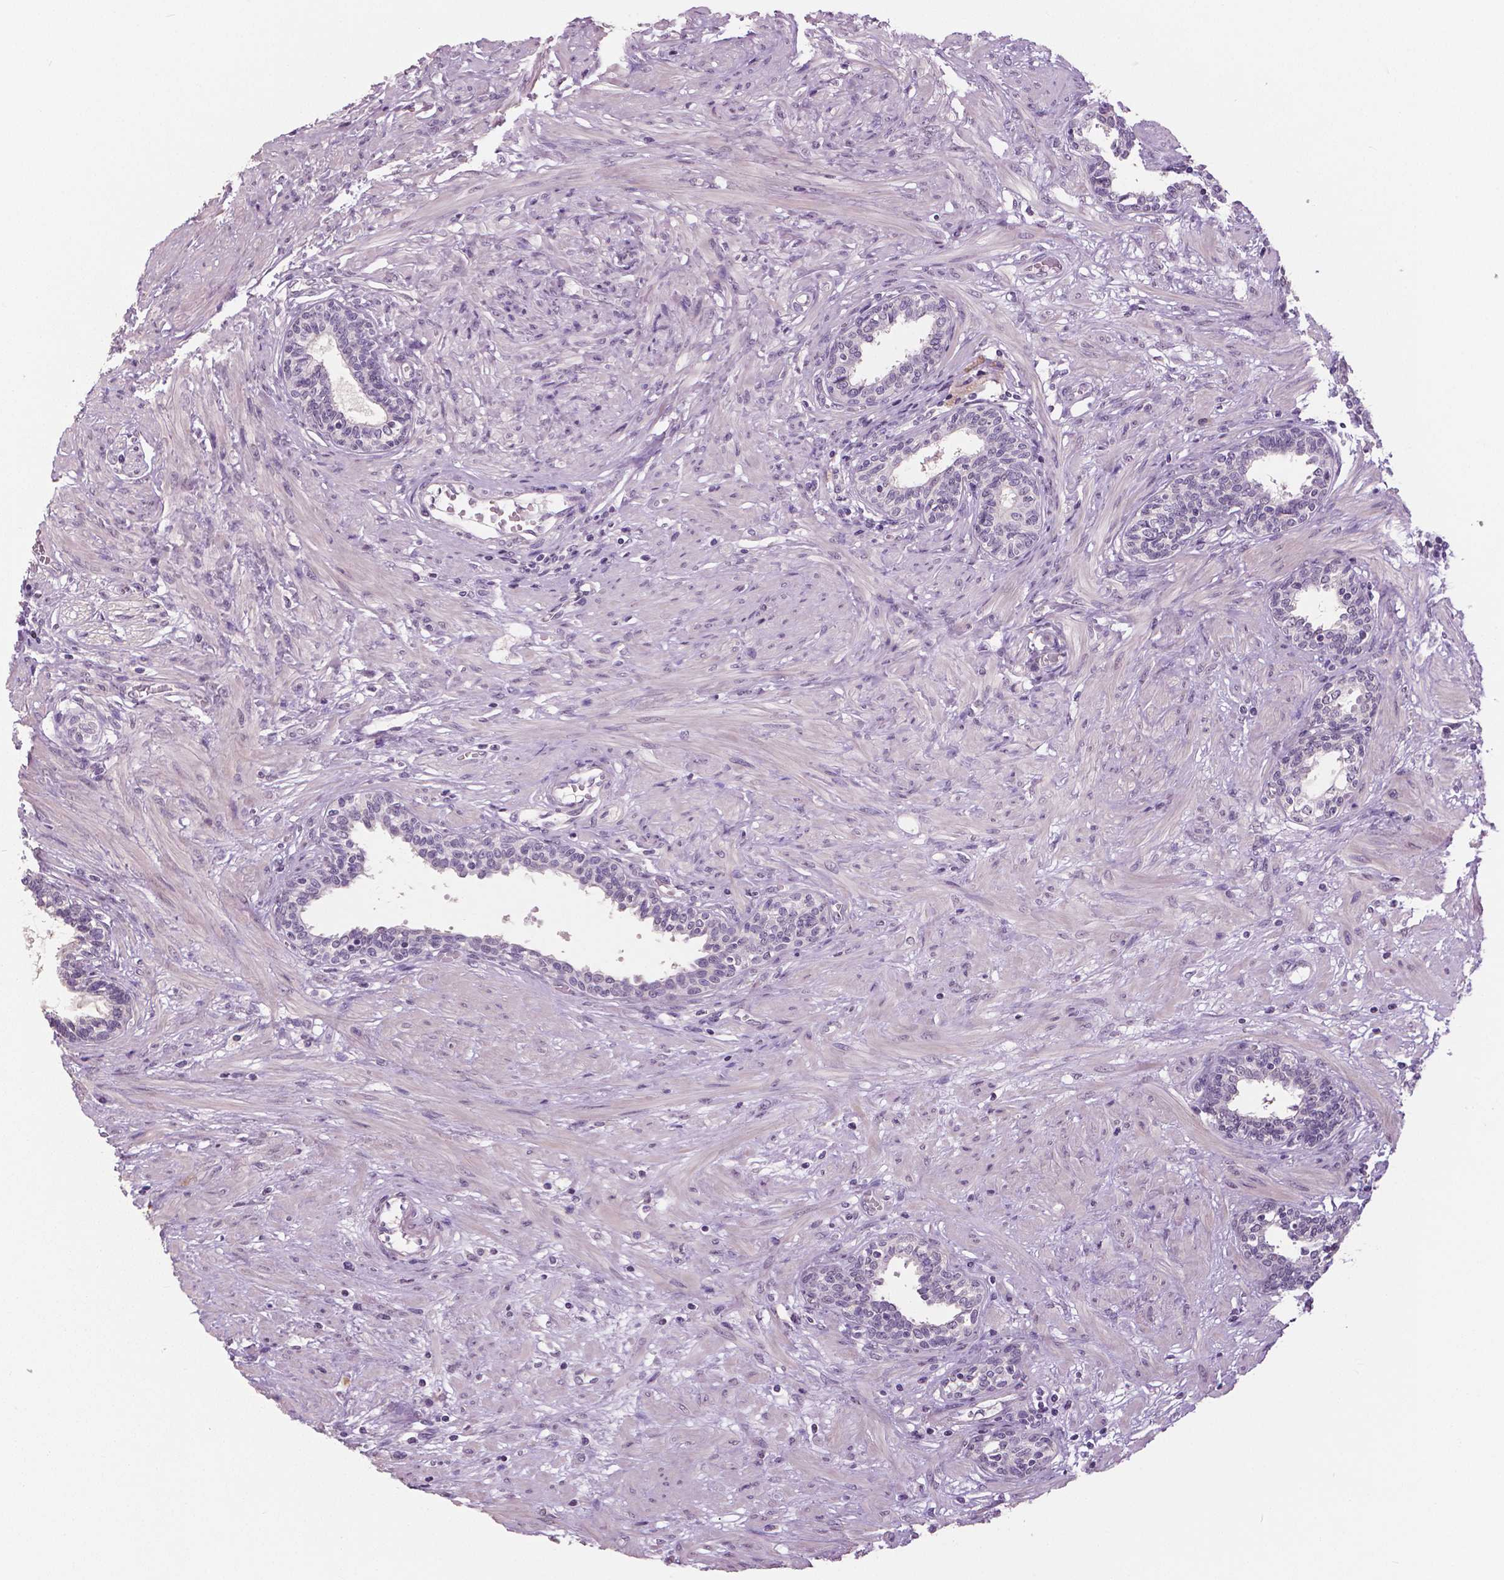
{"staining": {"intensity": "negative", "quantity": "none", "location": "none"}, "tissue": "prostate", "cell_type": "Glandular cells", "image_type": "normal", "snomed": [{"axis": "morphology", "description": "Normal tissue, NOS"}, {"axis": "topography", "description": "Prostate"}], "caption": "This is a photomicrograph of IHC staining of benign prostate, which shows no positivity in glandular cells. (DAB (3,3'-diaminobenzidine) immunohistochemistry with hematoxylin counter stain).", "gene": "NECAB1", "patient": {"sex": "male", "age": 55}}